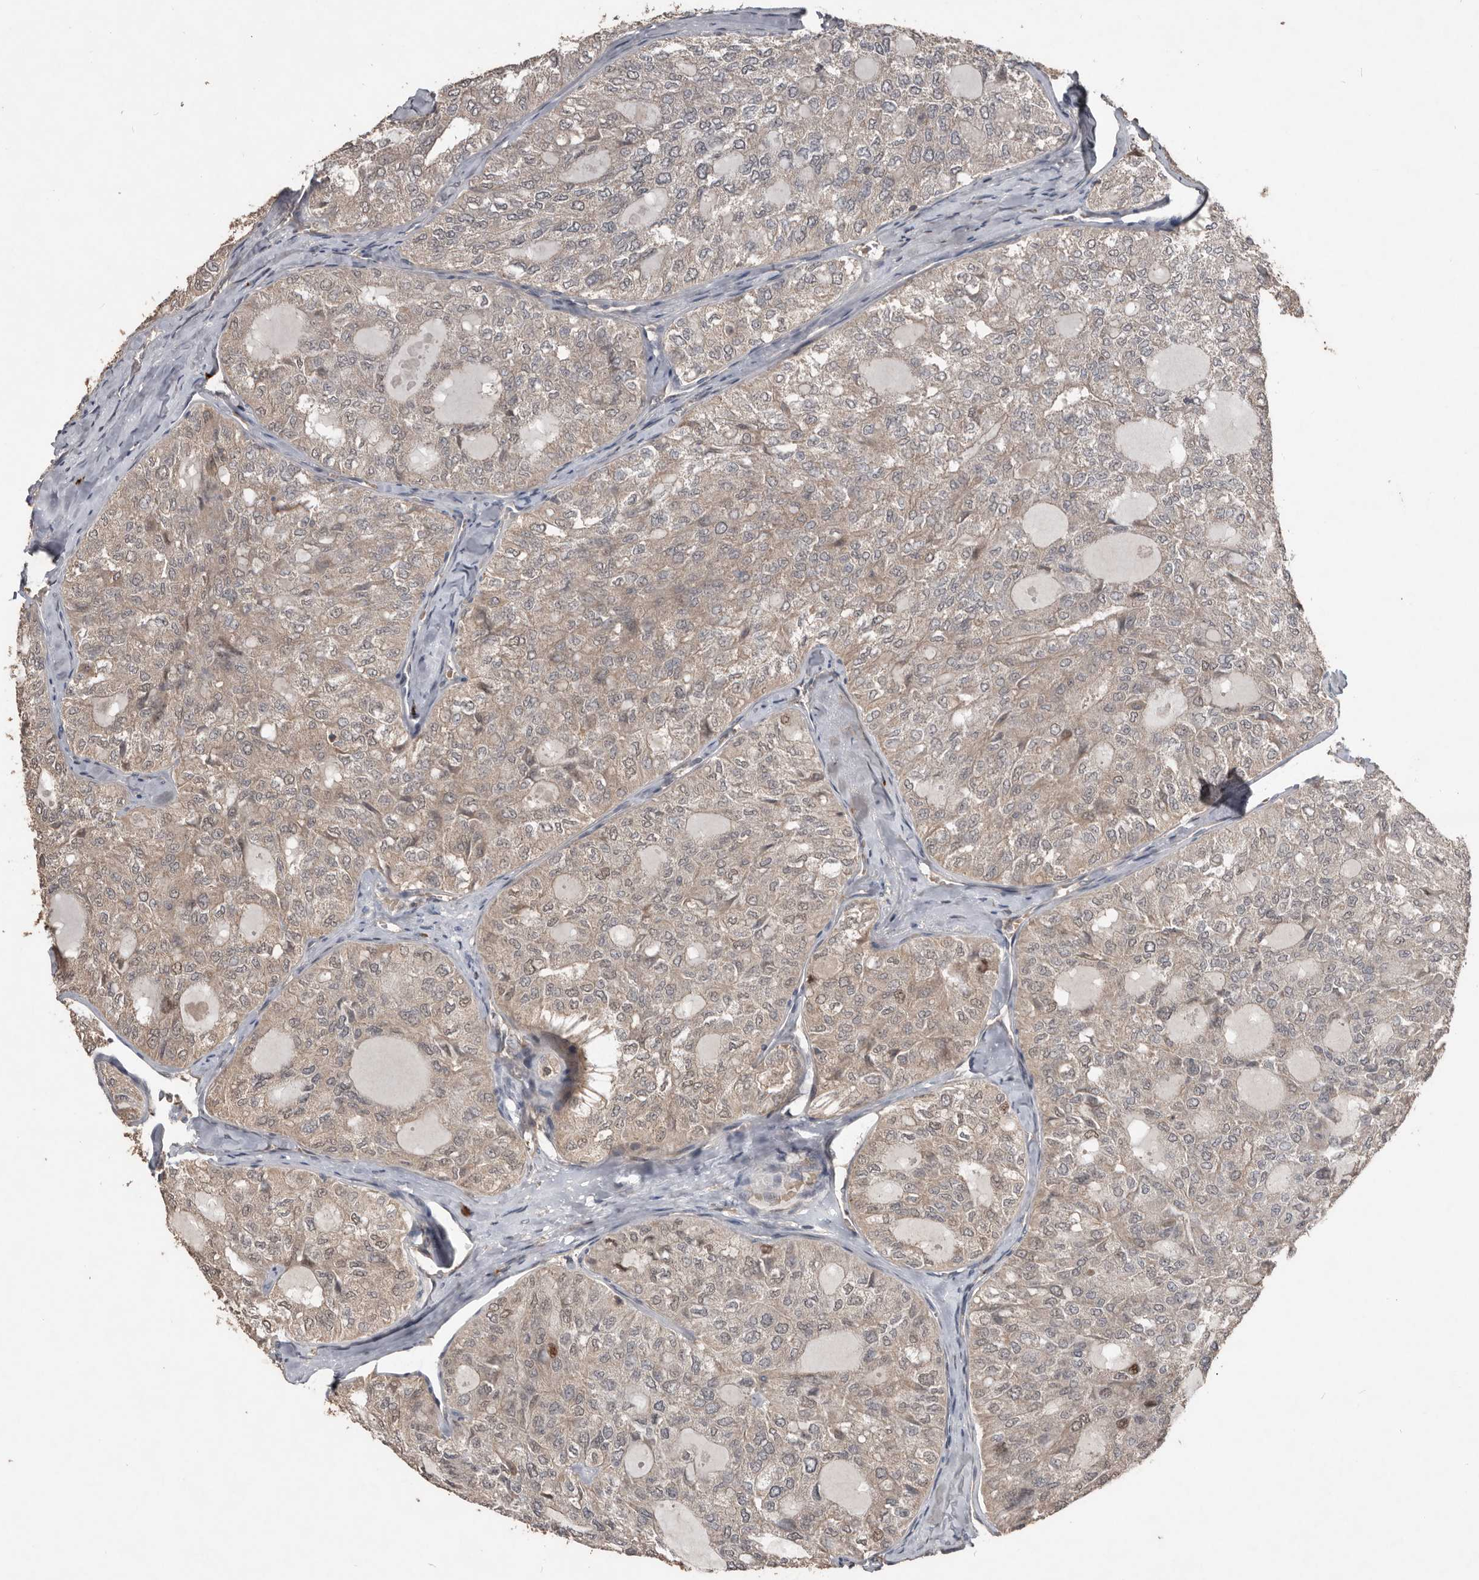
{"staining": {"intensity": "weak", "quantity": ">75%", "location": "cytoplasmic/membranous"}, "tissue": "thyroid cancer", "cell_type": "Tumor cells", "image_type": "cancer", "snomed": [{"axis": "morphology", "description": "Follicular adenoma carcinoma, NOS"}, {"axis": "topography", "description": "Thyroid gland"}], "caption": "DAB immunohistochemical staining of thyroid follicular adenoma carcinoma demonstrates weak cytoplasmic/membranous protein staining in about >75% of tumor cells. (DAB (3,3'-diaminobenzidine) IHC, brown staining for protein, blue staining for nuclei).", "gene": "BAMBI", "patient": {"sex": "male", "age": 75}}